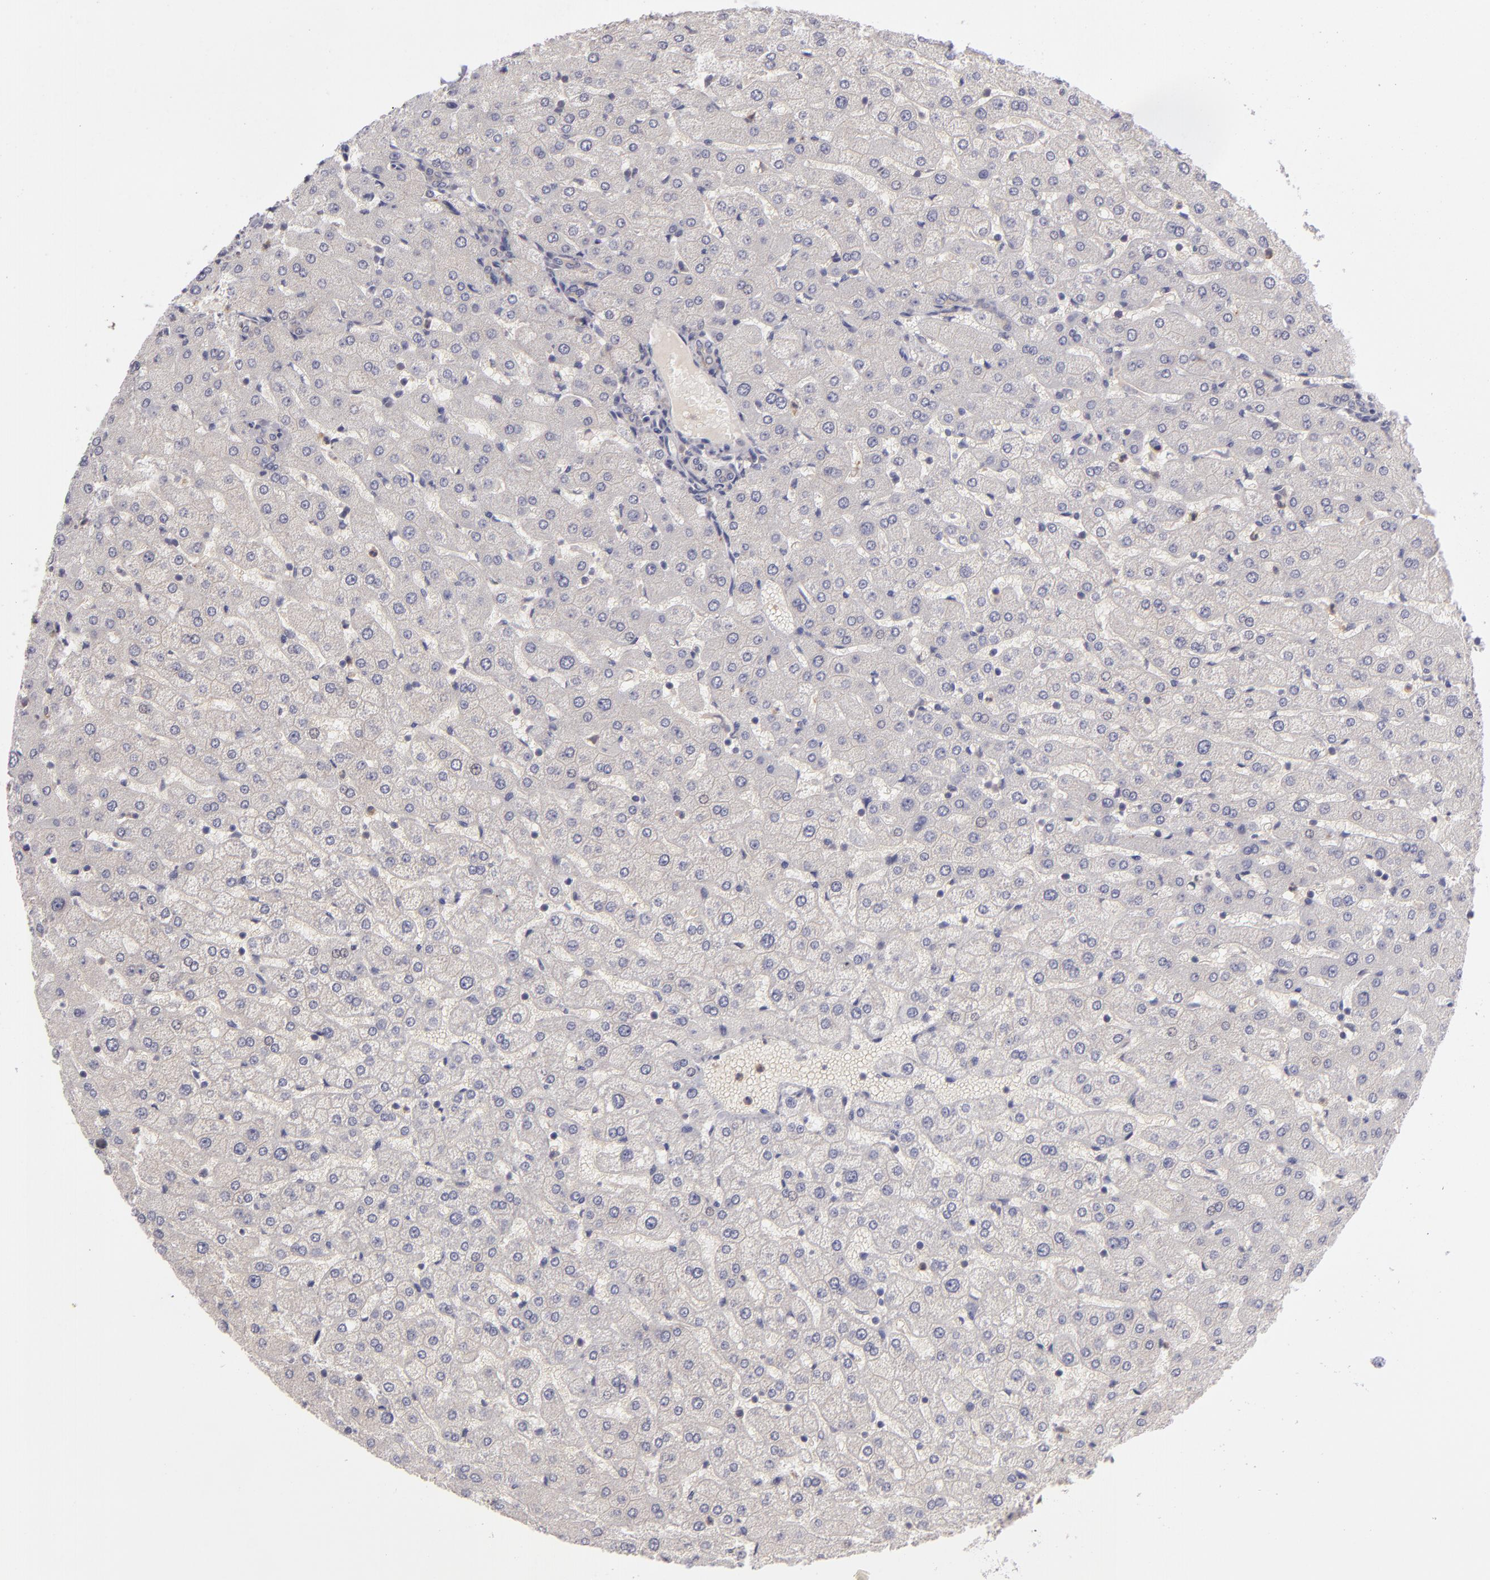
{"staining": {"intensity": "weak", "quantity": ">75%", "location": "cytoplasmic/membranous"}, "tissue": "liver", "cell_type": "Cholangiocytes", "image_type": "normal", "snomed": [{"axis": "morphology", "description": "Normal tissue, NOS"}, {"axis": "morphology", "description": "Fibrosis, NOS"}, {"axis": "topography", "description": "Liver"}], "caption": "This image reveals benign liver stained with immunohistochemistry (IHC) to label a protein in brown. The cytoplasmic/membranous of cholangiocytes show weak positivity for the protein. Nuclei are counter-stained blue.", "gene": "MMP10", "patient": {"sex": "female", "age": 29}}